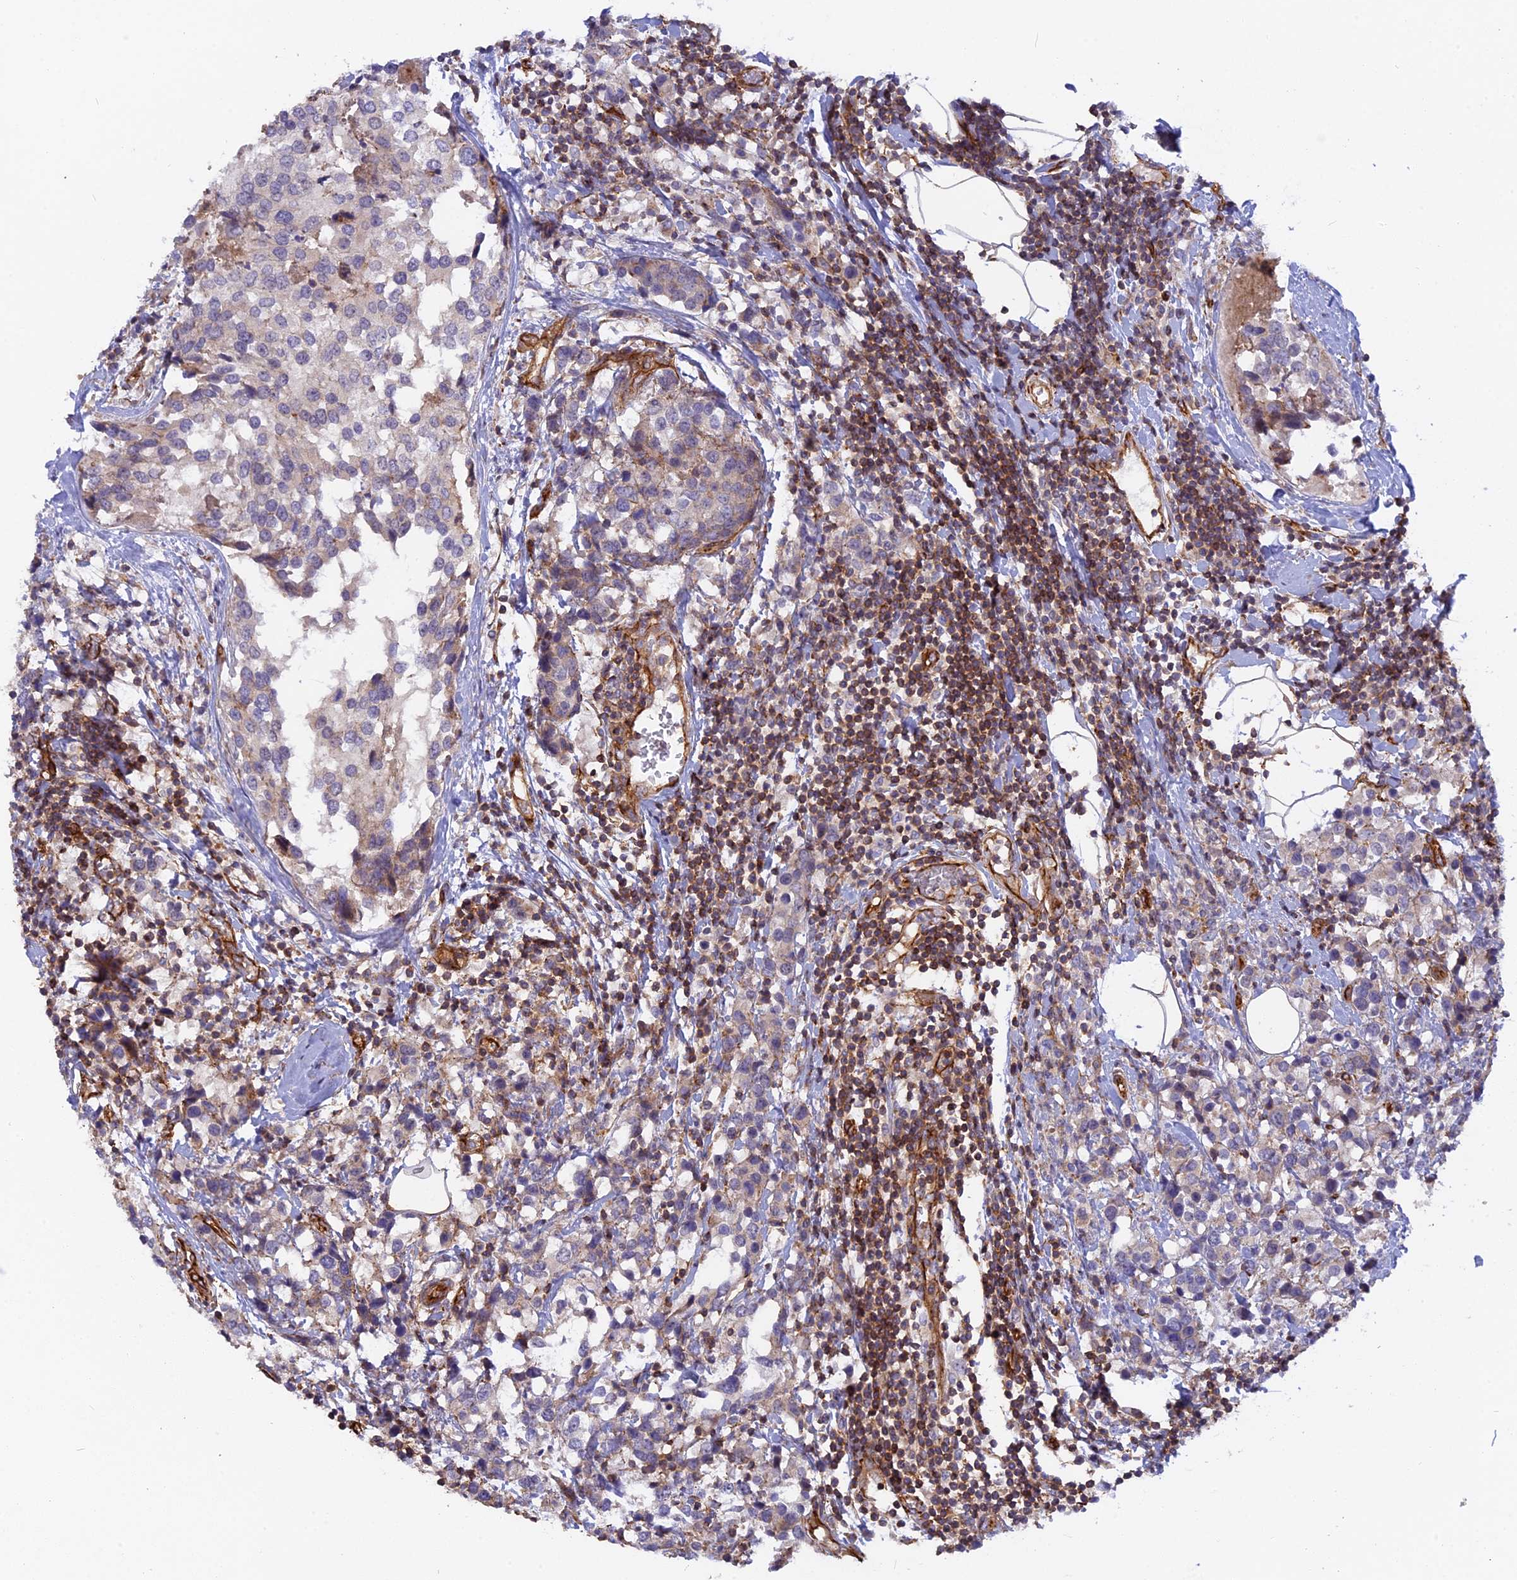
{"staining": {"intensity": "weak", "quantity": "<25%", "location": "cytoplasmic/membranous"}, "tissue": "breast cancer", "cell_type": "Tumor cells", "image_type": "cancer", "snomed": [{"axis": "morphology", "description": "Lobular carcinoma"}, {"axis": "topography", "description": "Breast"}], "caption": "Human breast cancer stained for a protein using immunohistochemistry displays no staining in tumor cells.", "gene": "CNBD2", "patient": {"sex": "female", "age": 59}}